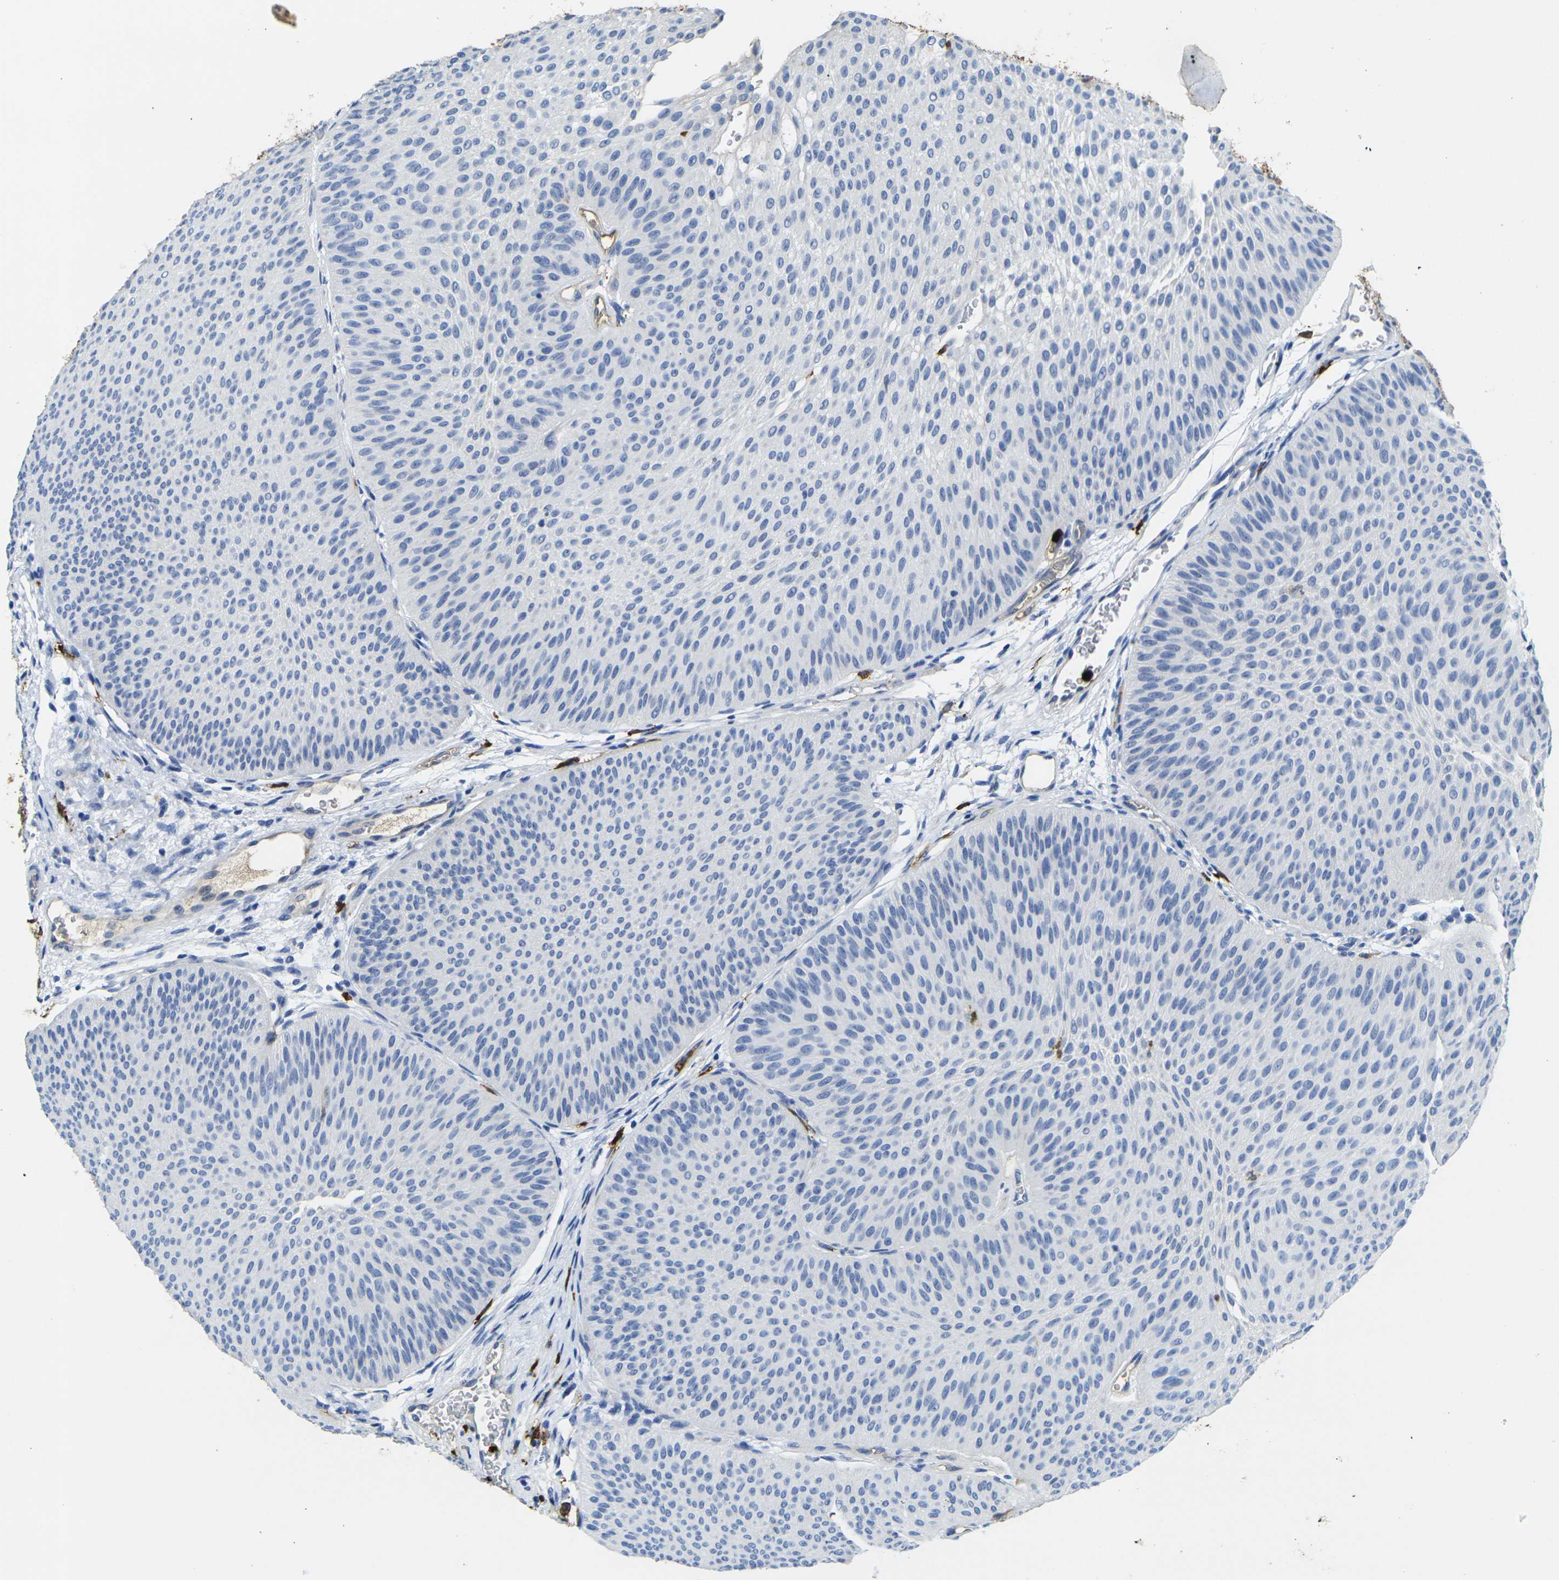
{"staining": {"intensity": "negative", "quantity": "none", "location": "none"}, "tissue": "urothelial cancer", "cell_type": "Tumor cells", "image_type": "cancer", "snomed": [{"axis": "morphology", "description": "Urothelial carcinoma, Low grade"}, {"axis": "topography", "description": "Urinary bladder"}], "caption": "High magnification brightfield microscopy of low-grade urothelial carcinoma stained with DAB (brown) and counterstained with hematoxylin (blue): tumor cells show no significant staining.", "gene": "S100A9", "patient": {"sex": "female", "age": 60}}